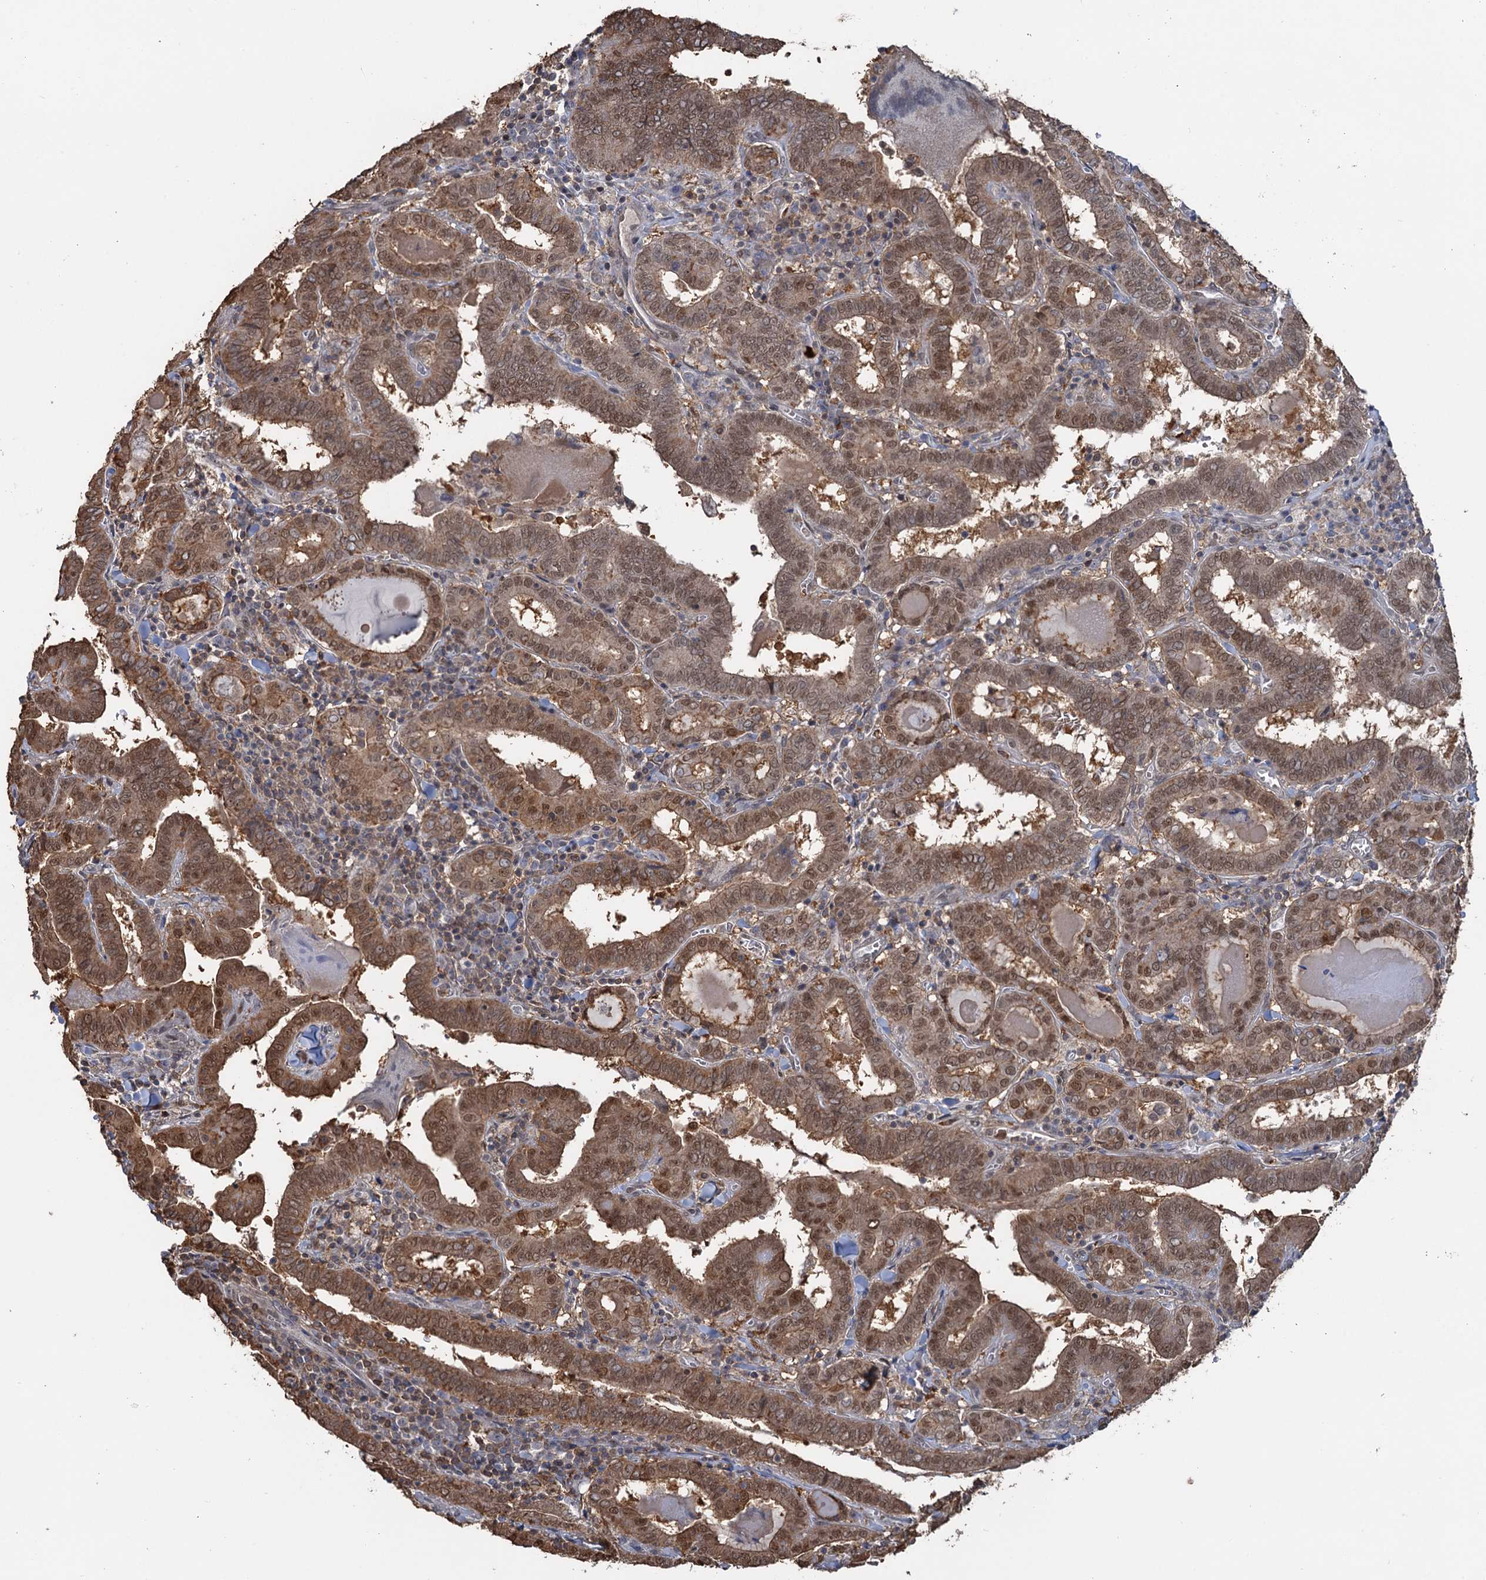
{"staining": {"intensity": "moderate", "quantity": ">75%", "location": "cytoplasmic/membranous,nuclear"}, "tissue": "thyroid cancer", "cell_type": "Tumor cells", "image_type": "cancer", "snomed": [{"axis": "morphology", "description": "Papillary adenocarcinoma, NOS"}, {"axis": "topography", "description": "Thyroid gland"}], "caption": "An immunohistochemistry (IHC) micrograph of tumor tissue is shown. Protein staining in brown highlights moderate cytoplasmic/membranous and nuclear positivity in thyroid papillary adenocarcinoma within tumor cells. (DAB IHC with brightfield microscopy, high magnification).", "gene": "ZNF609", "patient": {"sex": "female", "age": 72}}